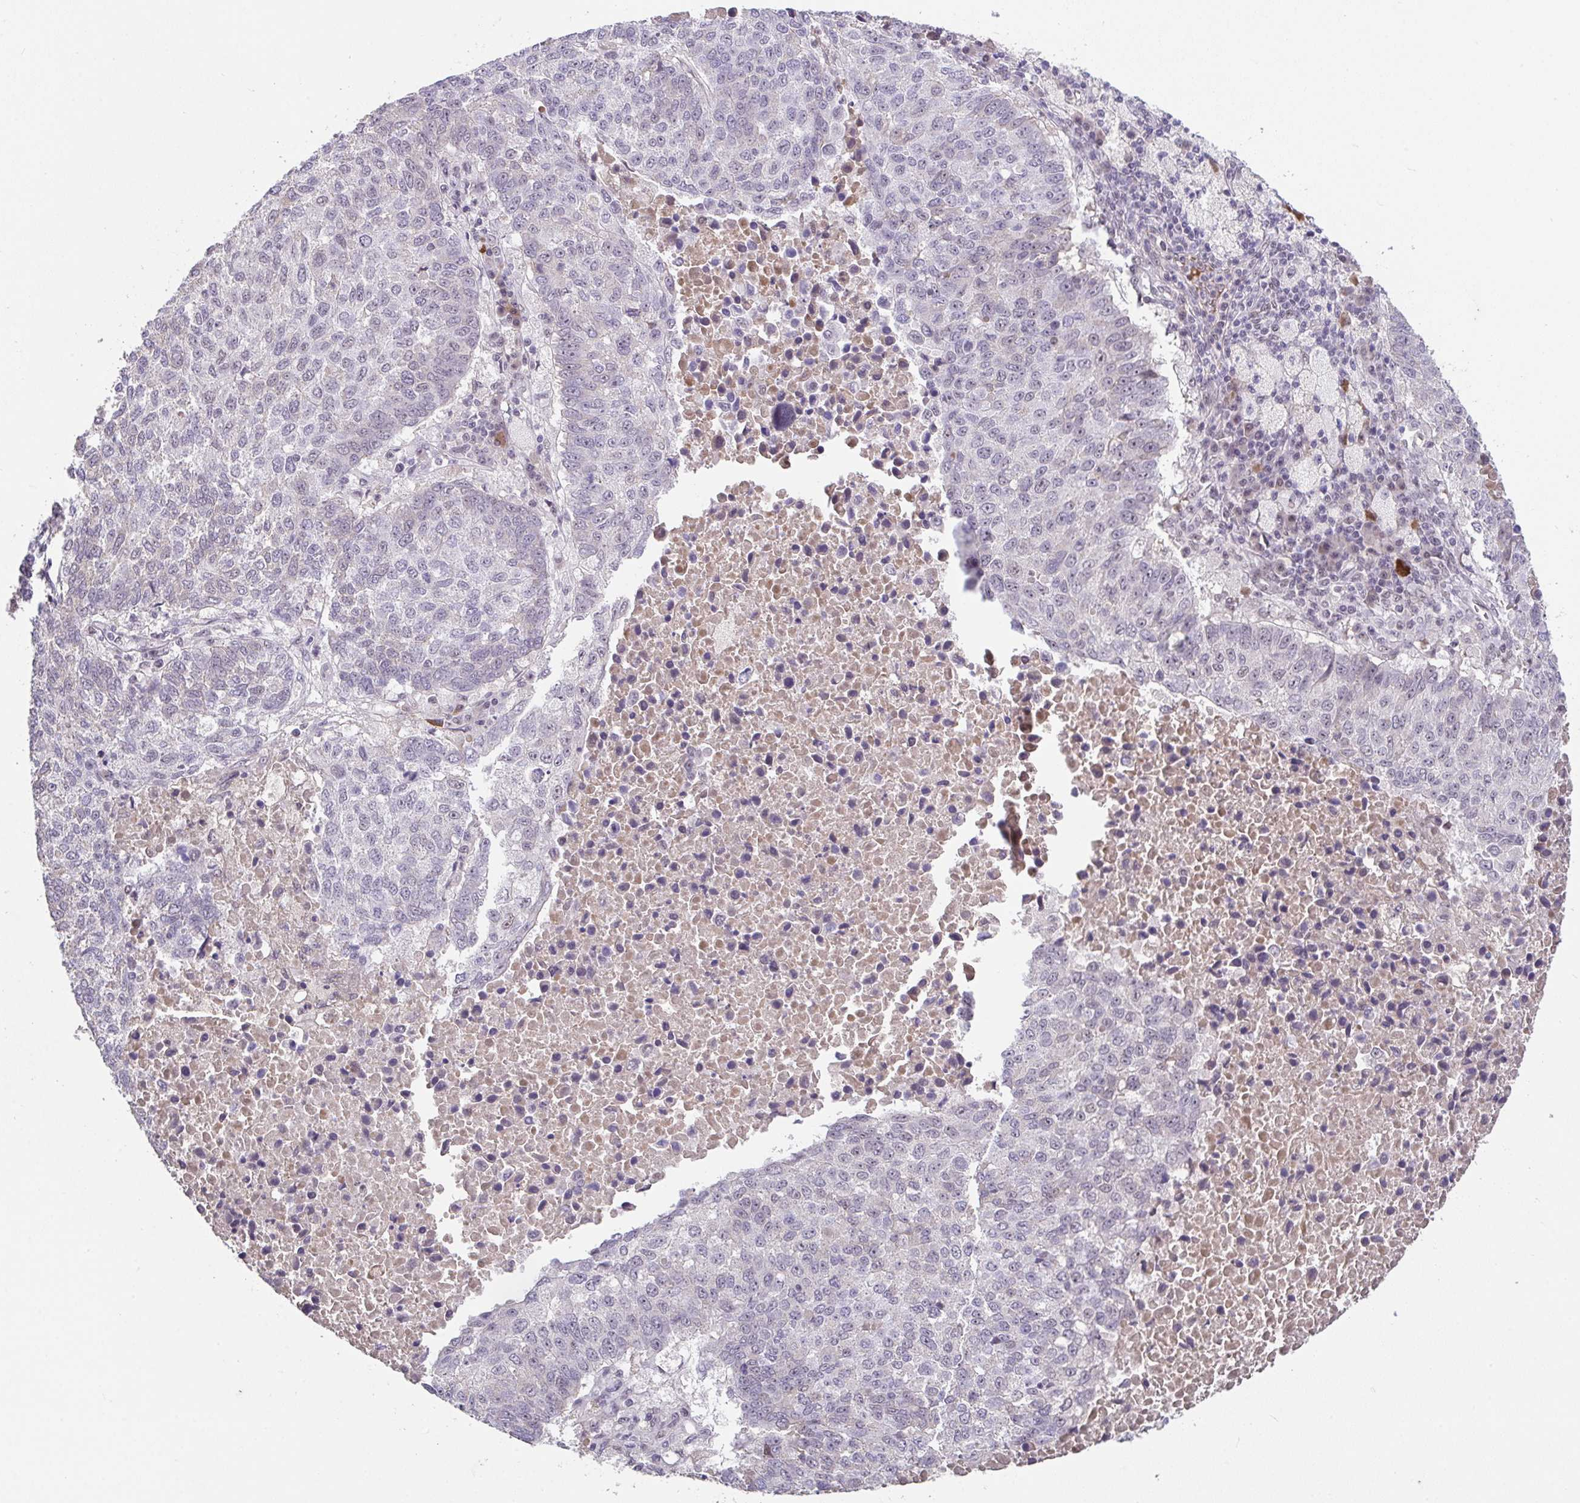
{"staining": {"intensity": "negative", "quantity": "none", "location": "none"}, "tissue": "lung cancer", "cell_type": "Tumor cells", "image_type": "cancer", "snomed": [{"axis": "morphology", "description": "Squamous cell carcinoma, NOS"}, {"axis": "topography", "description": "Lung"}], "caption": "An image of lung cancer stained for a protein shows no brown staining in tumor cells.", "gene": "RBBP6", "patient": {"sex": "male", "age": 73}}